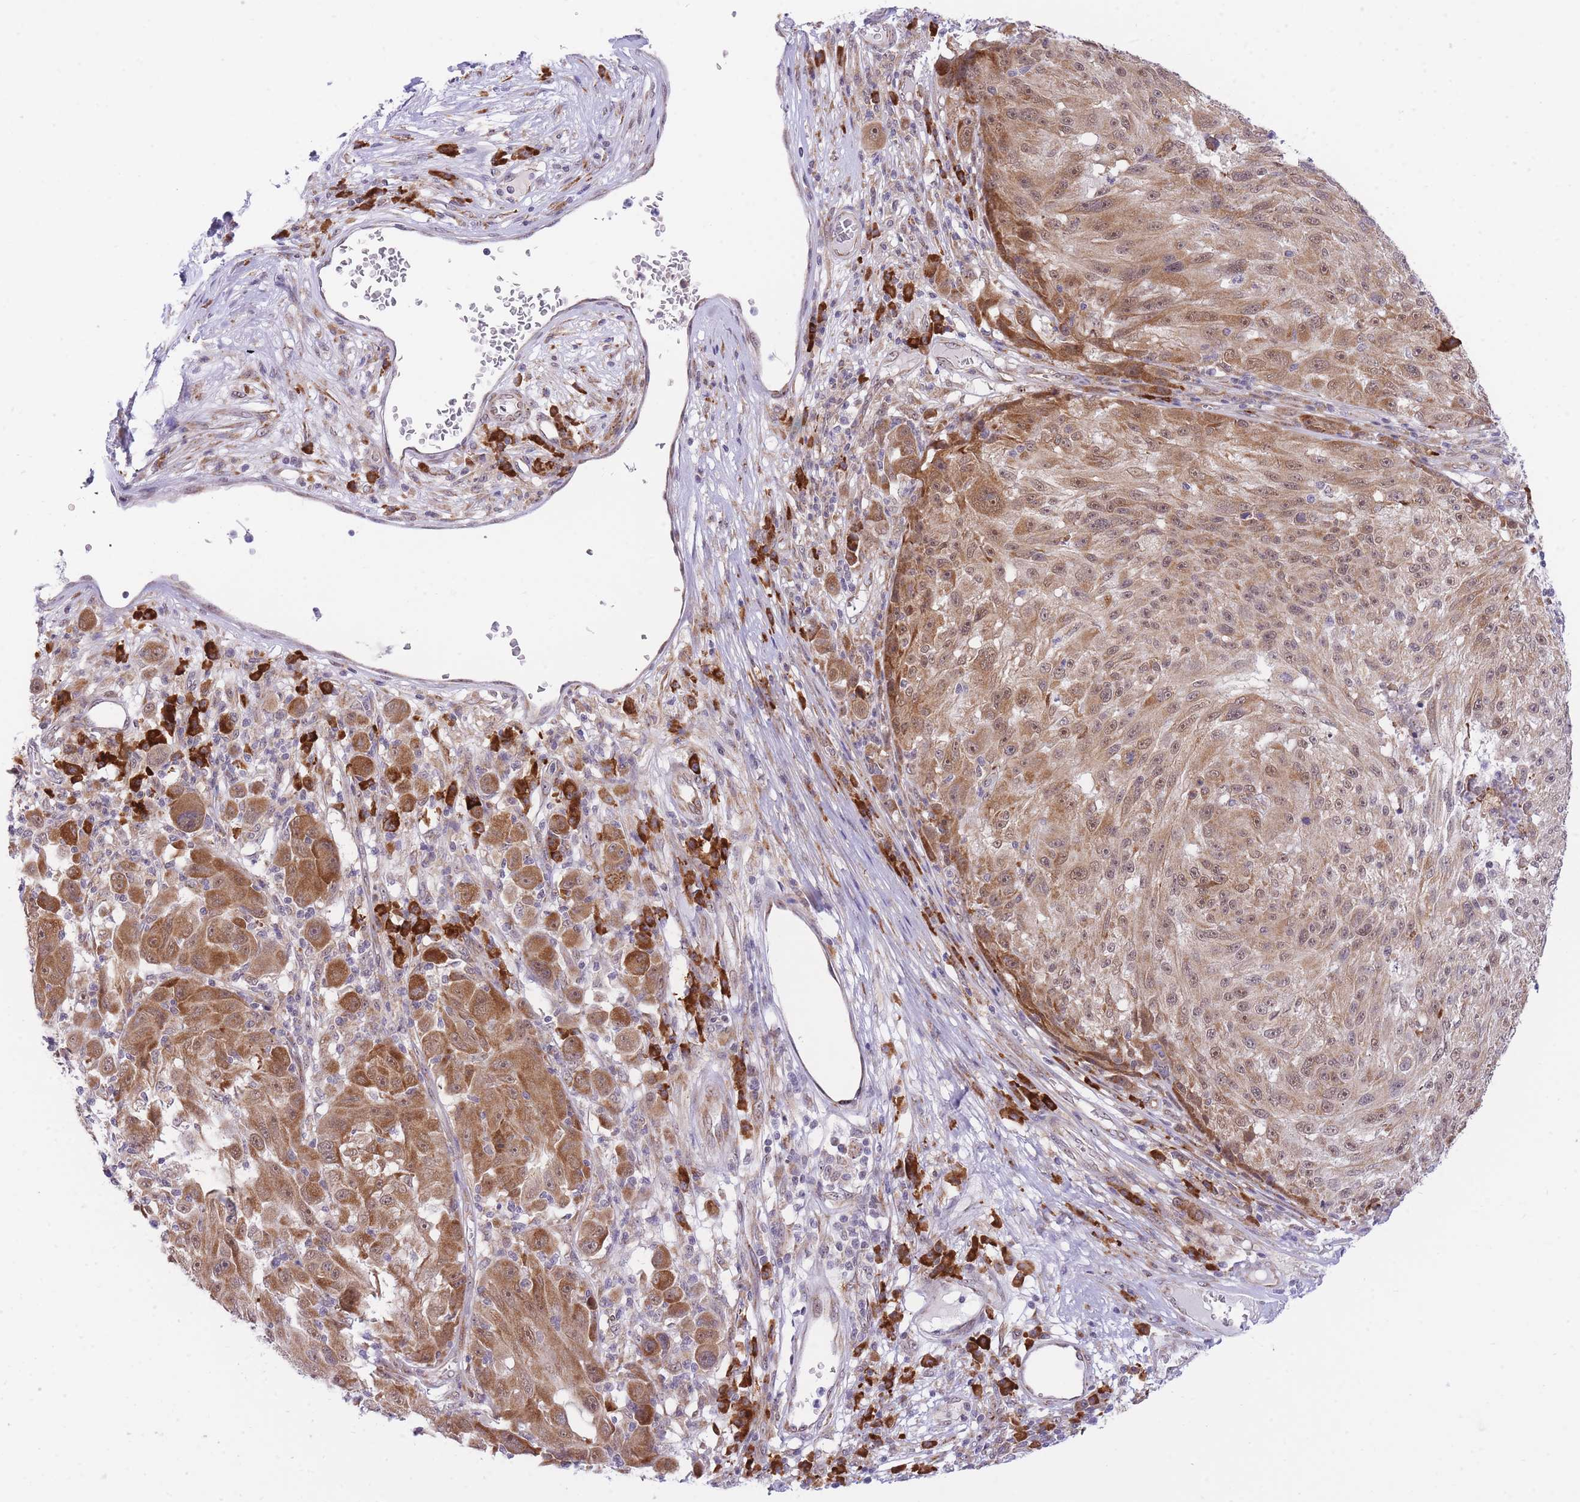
{"staining": {"intensity": "moderate", "quantity": ">75%", "location": "cytoplasmic/membranous,nuclear"}, "tissue": "melanoma", "cell_type": "Tumor cells", "image_type": "cancer", "snomed": [{"axis": "morphology", "description": "Malignant melanoma, NOS"}, {"axis": "topography", "description": "Skin"}], "caption": "A histopathology image showing moderate cytoplasmic/membranous and nuclear staining in approximately >75% of tumor cells in malignant melanoma, as visualized by brown immunohistochemical staining.", "gene": "EXOSC8", "patient": {"sex": "male", "age": 53}}